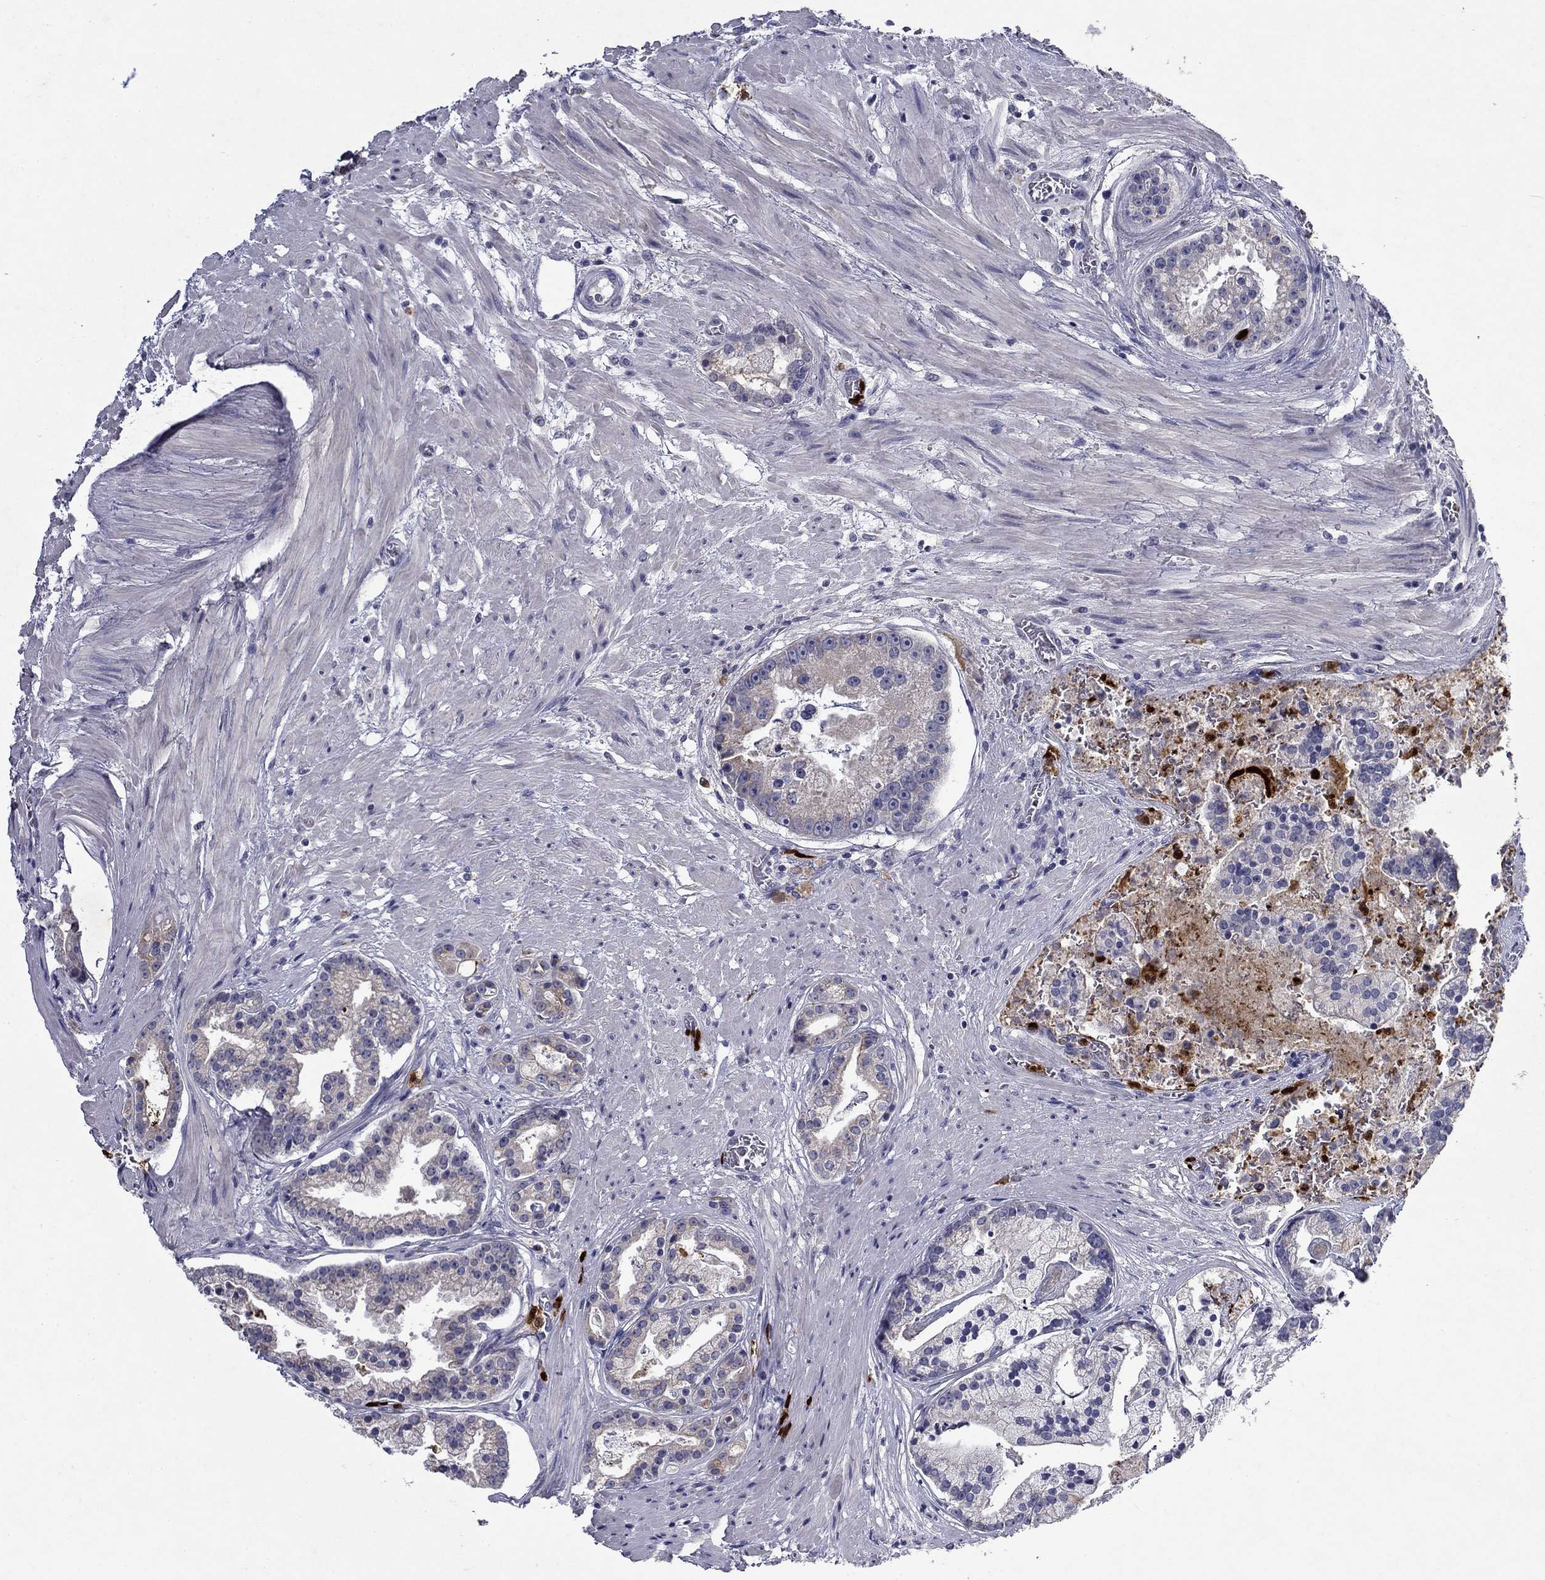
{"staining": {"intensity": "negative", "quantity": "none", "location": "none"}, "tissue": "prostate cancer", "cell_type": "Tumor cells", "image_type": "cancer", "snomed": [{"axis": "morphology", "description": "Adenocarcinoma, NOS"}, {"axis": "topography", "description": "Prostate and seminal vesicle, NOS"}, {"axis": "topography", "description": "Prostate"}], "caption": "A high-resolution image shows IHC staining of prostate adenocarcinoma, which displays no significant expression in tumor cells.", "gene": "IRF5", "patient": {"sex": "male", "age": 44}}